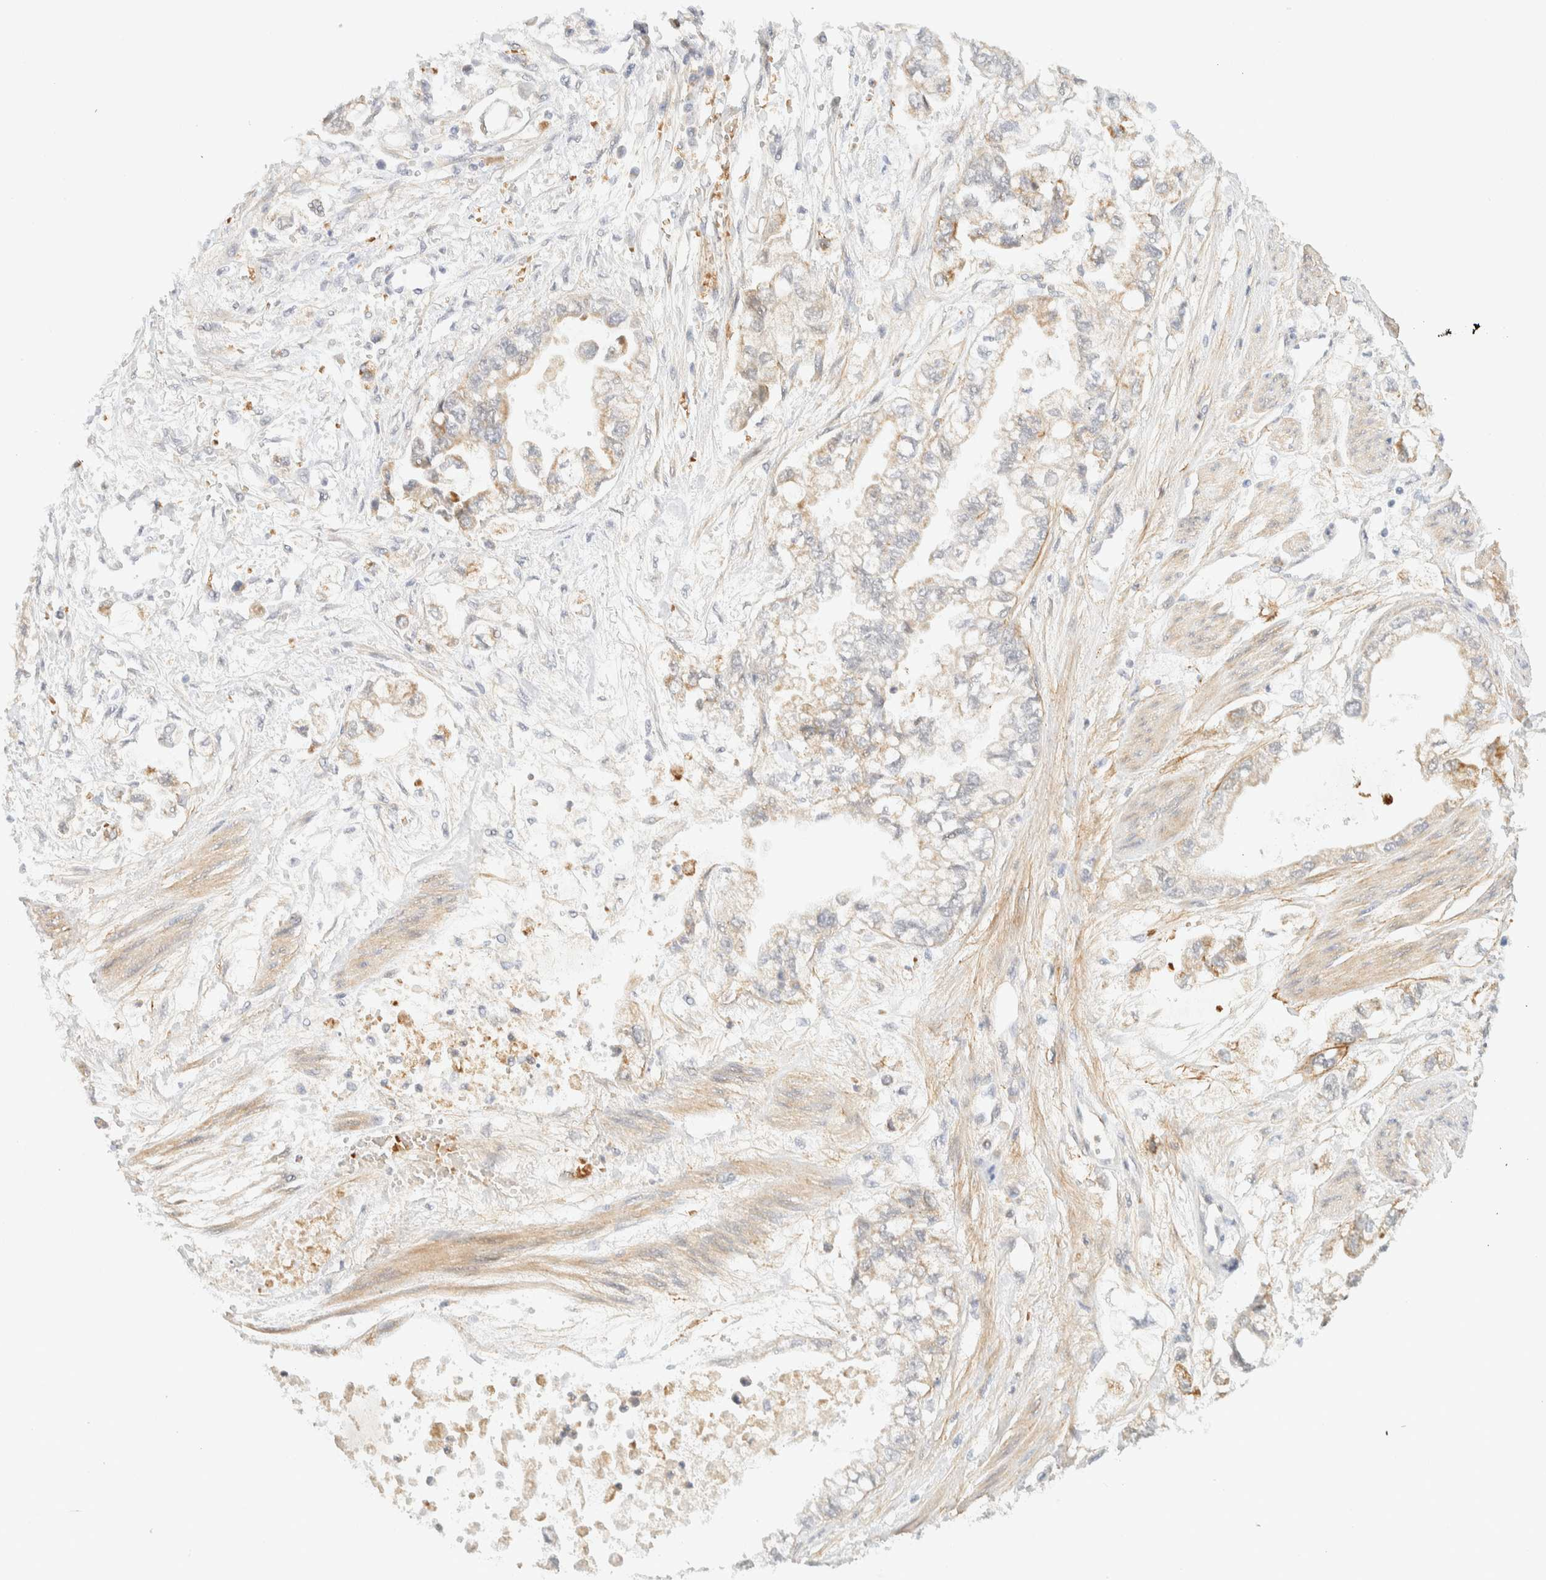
{"staining": {"intensity": "weak", "quantity": "25%-75%", "location": "cytoplasmic/membranous"}, "tissue": "stomach cancer", "cell_type": "Tumor cells", "image_type": "cancer", "snomed": [{"axis": "morphology", "description": "Normal tissue, NOS"}, {"axis": "morphology", "description": "Adenocarcinoma, NOS"}, {"axis": "topography", "description": "Stomach"}], "caption": "A photomicrograph showing weak cytoplasmic/membranous expression in about 25%-75% of tumor cells in adenocarcinoma (stomach), as visualized by brown immunohistochemical staining.", "gene": "TNK1", "patient": {"sex": "male", "age": 62}}